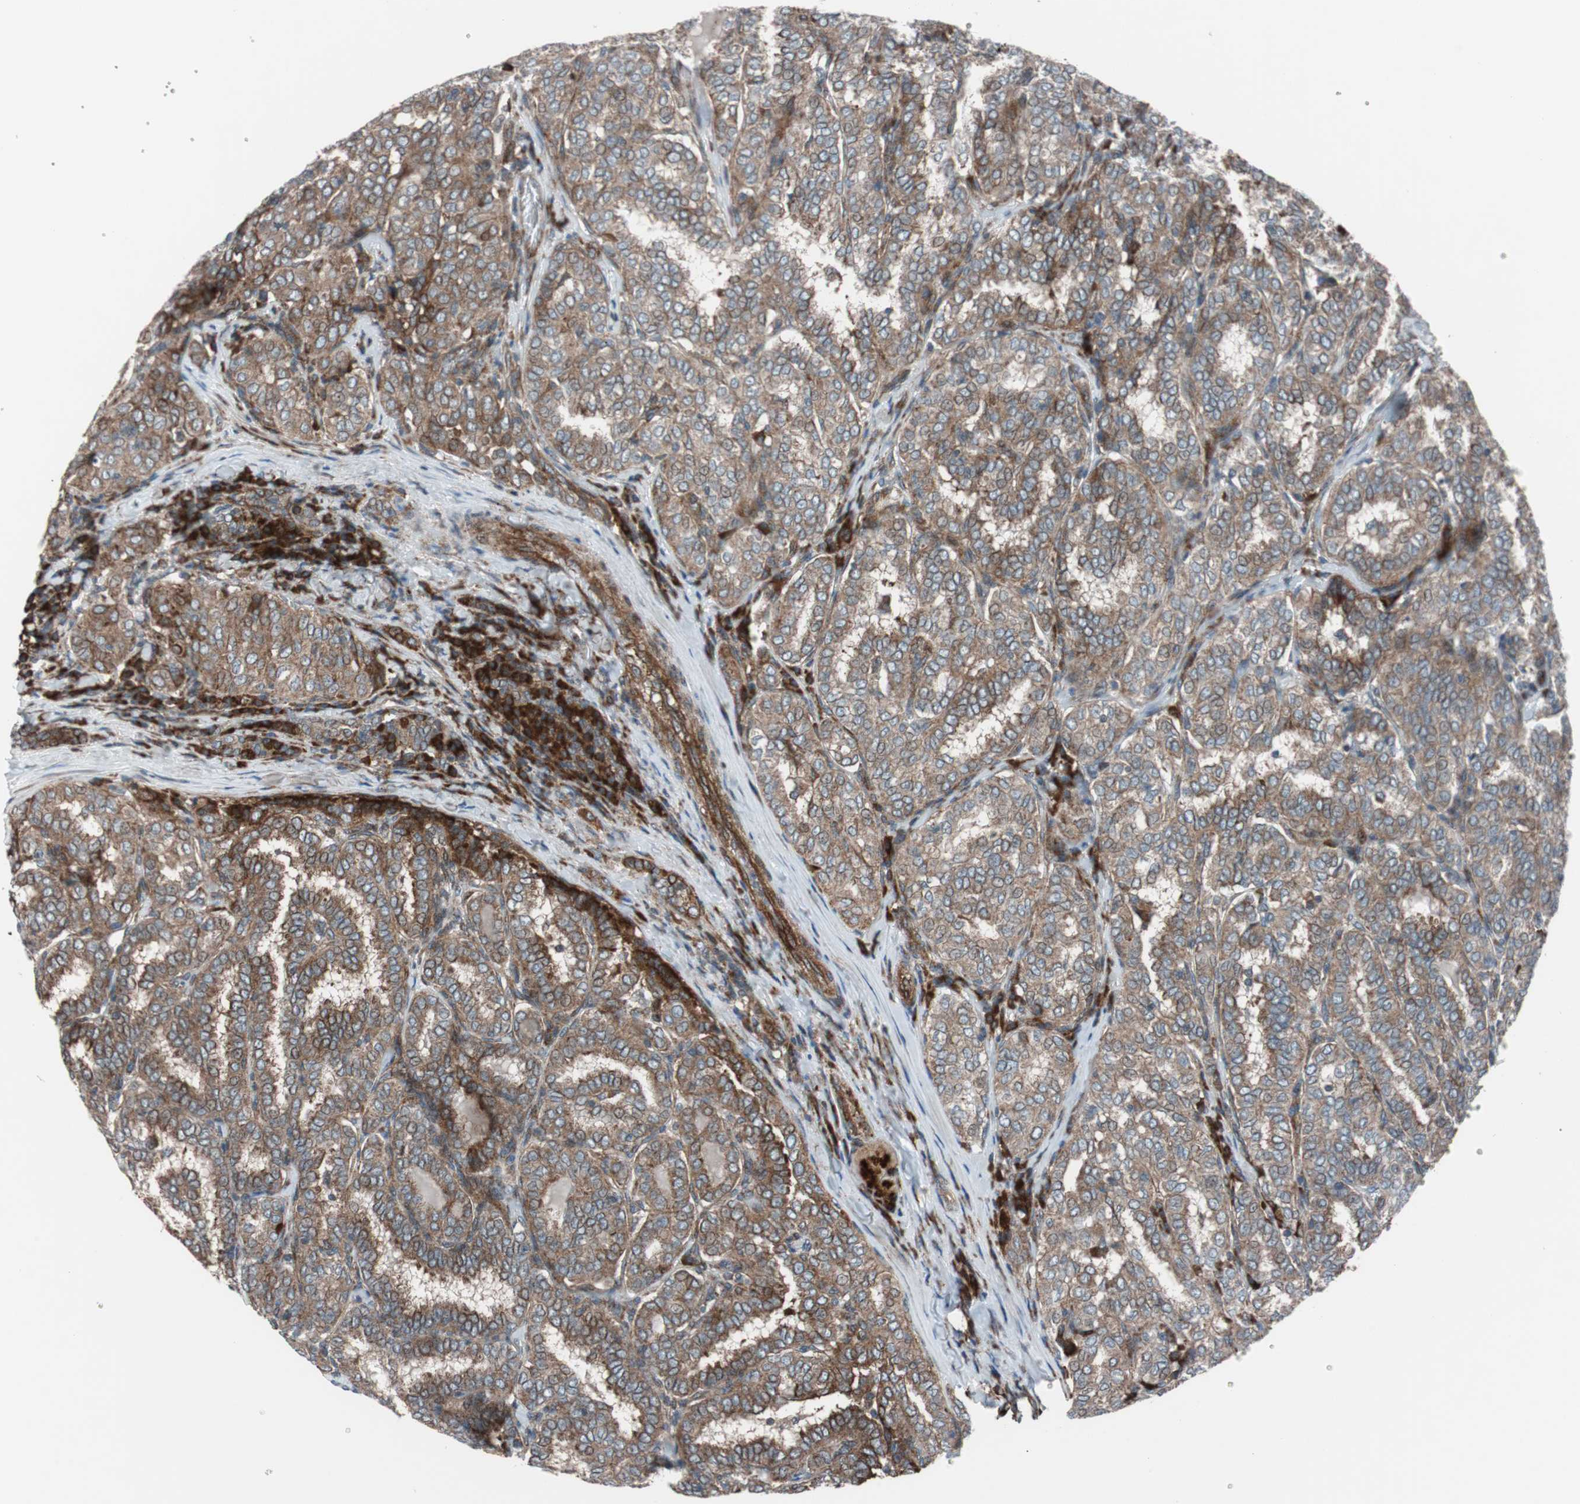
{"staining": {"intensity": "strong", "quantity": ">75%", "location": "cytoplasmic/membranous"}, "tissue": "thyroid cancer", "cell_type": "Tumor cells", "image_type": "cancer", "snomed": [{"axis": "morphology", "description": "Papillary adenocarcinoma, NOS"}, {"axis": "topography", "description": "Thyroid gland"}], "caption": "A micrograph of thyroid cancer (papillary adenocarcinoma) stained for a protein shows strong cytoplasmic/membranous brown staining in tumor cells.", "gene": "CCL14", "patient": {"sex": "female", "age": 30}}